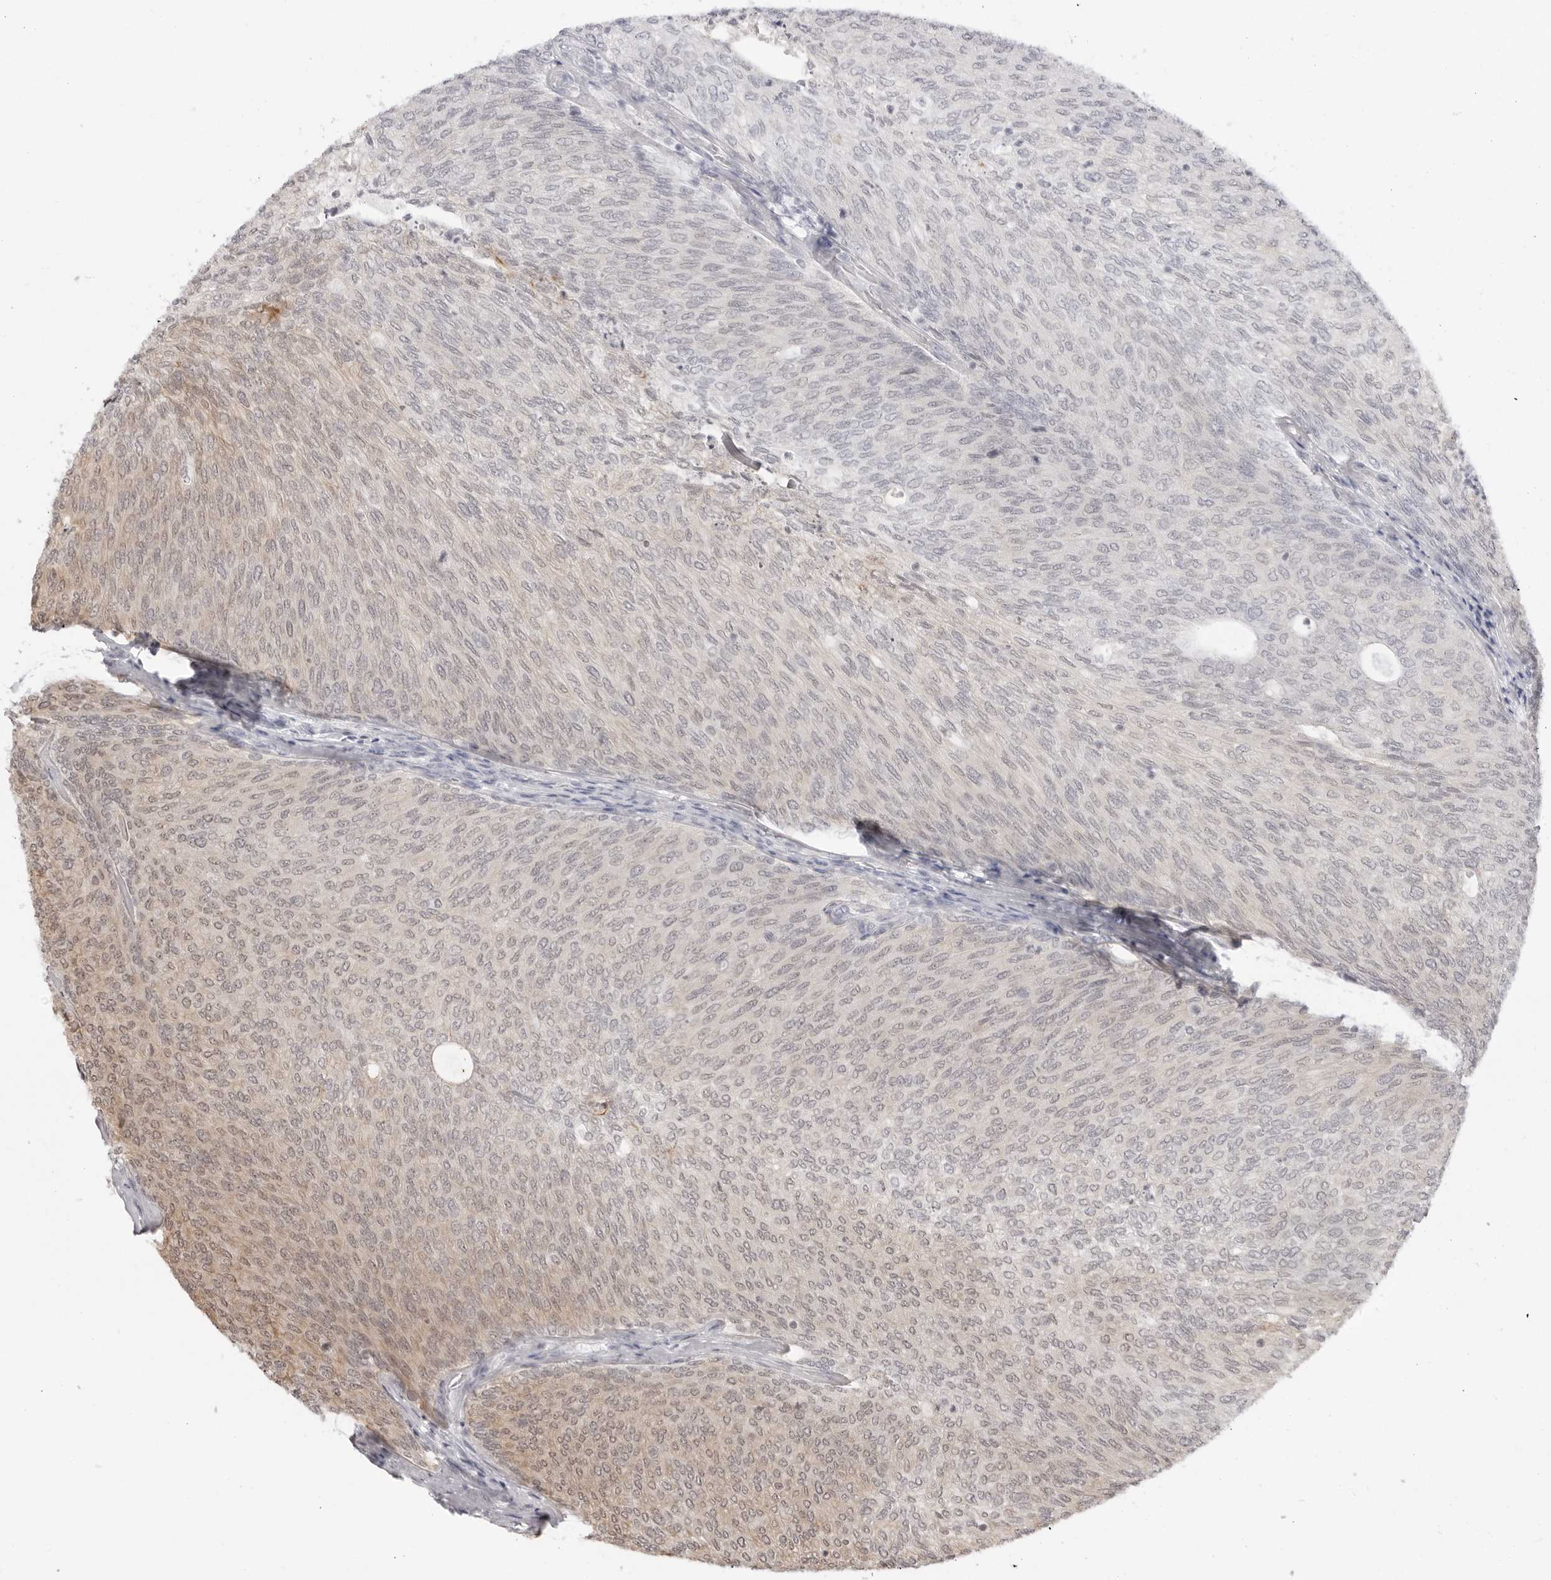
{"staining": {"intensity": "moderate", "quantity": "25%-75%", "location": "cytoplasmic/membranous"}, "tissue": "urothelial cancer", "cell_type": "Tumor cells", "image_type": "cancer", "snomed": [{"axis": "morphology", "description": "Urothelial carcinoma, Low grade"}, {"axis": "topography", "description": "Urinary bladder"}], "caption": "Tumor cells reveal medium levels of moderate cytoplasmic/membranous expression in approximately 25%-75% of cells in urothelial carcinoma (low-grade).", "gene": "TRAPPC3", "patient": {"sex": "female", "age": 79}}